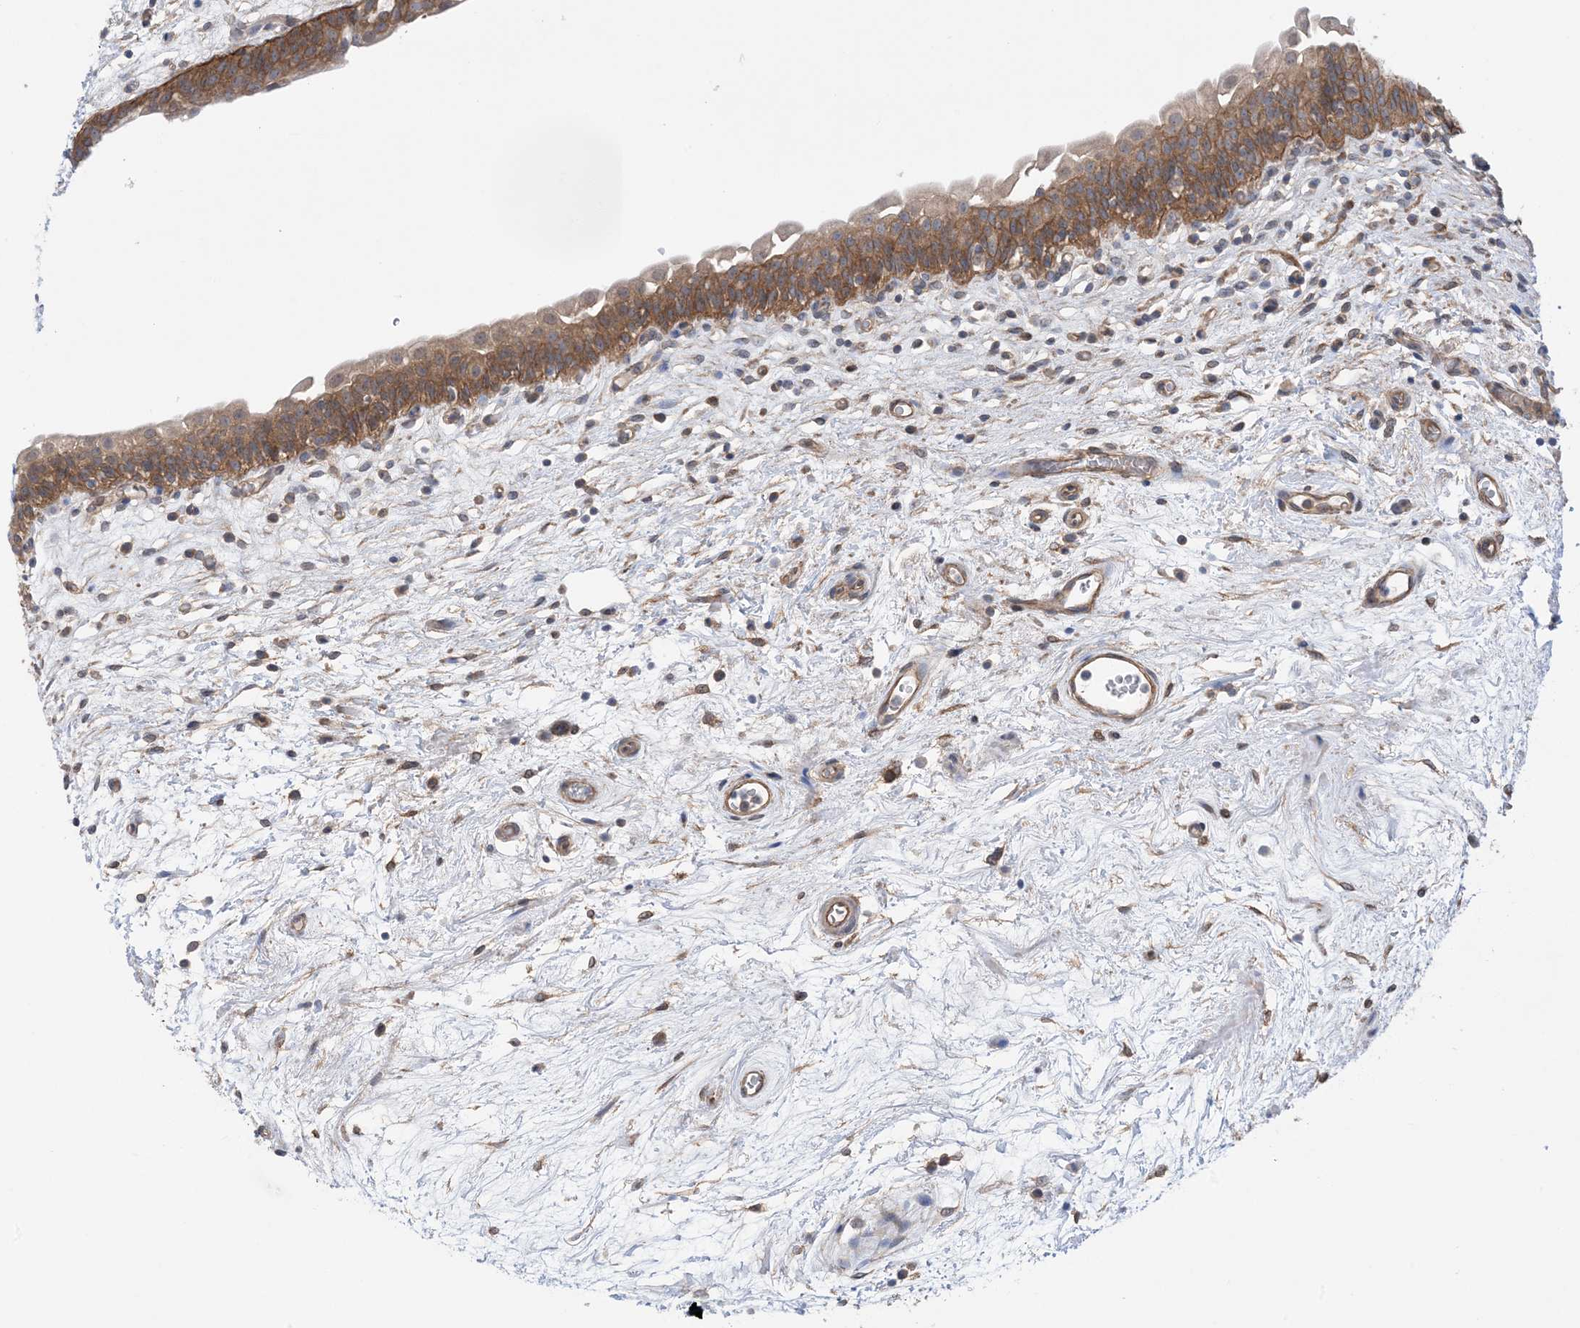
{"staining": {"intensity": "moderate", "quantity": ">75%", "location": "cytoplasmic/membranous"}, "tissue": "urinary bladder", "cell_type": "Urothelial cells", "image_type": "normal", "snomed": [{"axis": "morphology", "description": "Normal tissue, NOS"}, {"axis": "topography", "description": "Urinary bladder"}], "caption": "This is a photomicrograph of IHC staining of unremarkable urinary bladder, which shows moderate positivity in the cytoplasmic/membranous of urothelial cells.", "gene": "EHBP1", "patient": {"sex": "male", "age": 83}}